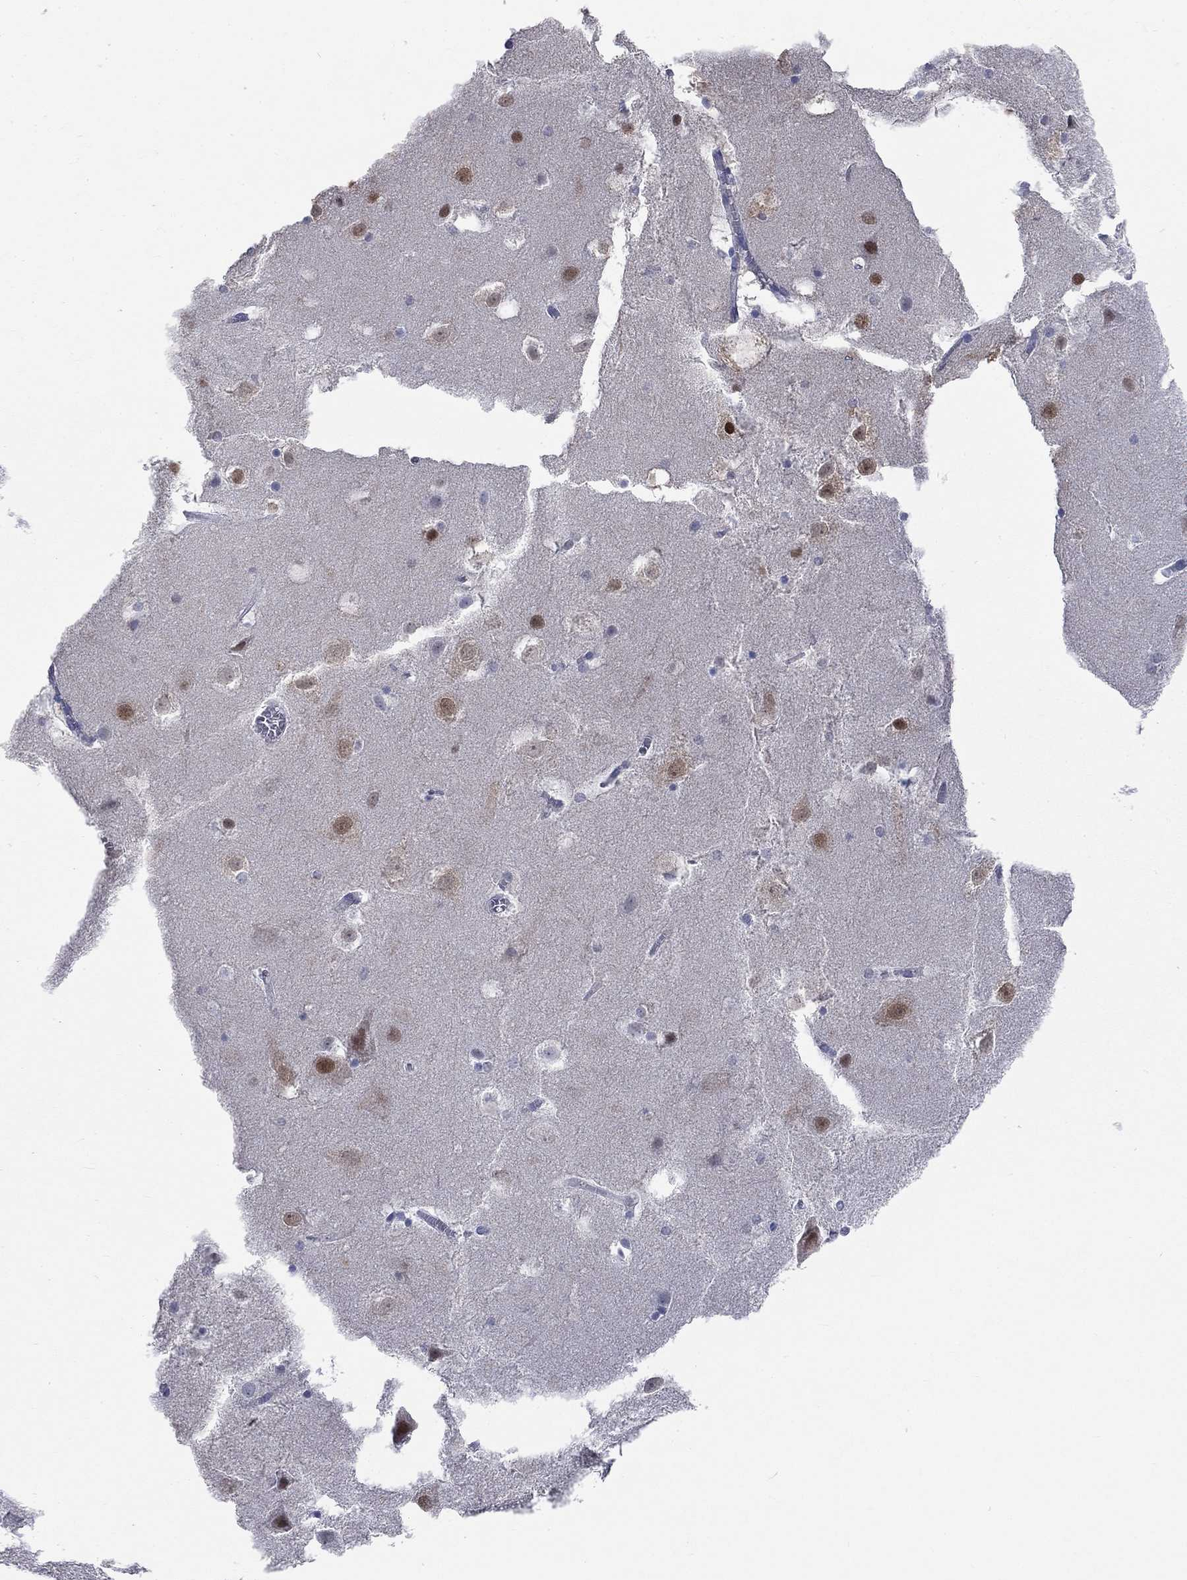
{"staining": {"intensity": "negative", "quantity": "none", "location": "none"}, "tissue": "hippocampus", "cell_type": "Glial cells", "image_type": "normal", "snomed": [{"axis": "morphology", "description": "Normal tissue, NOS"}, {"axis": "topography", "description": "Hippocampus"}], "caption": "Human hippocampus stained for a protein using immunohistochemistry reveals no staining in glial cells.", "gene": "ZBTB18", "patient": {"sex": "male", "age": 45}}